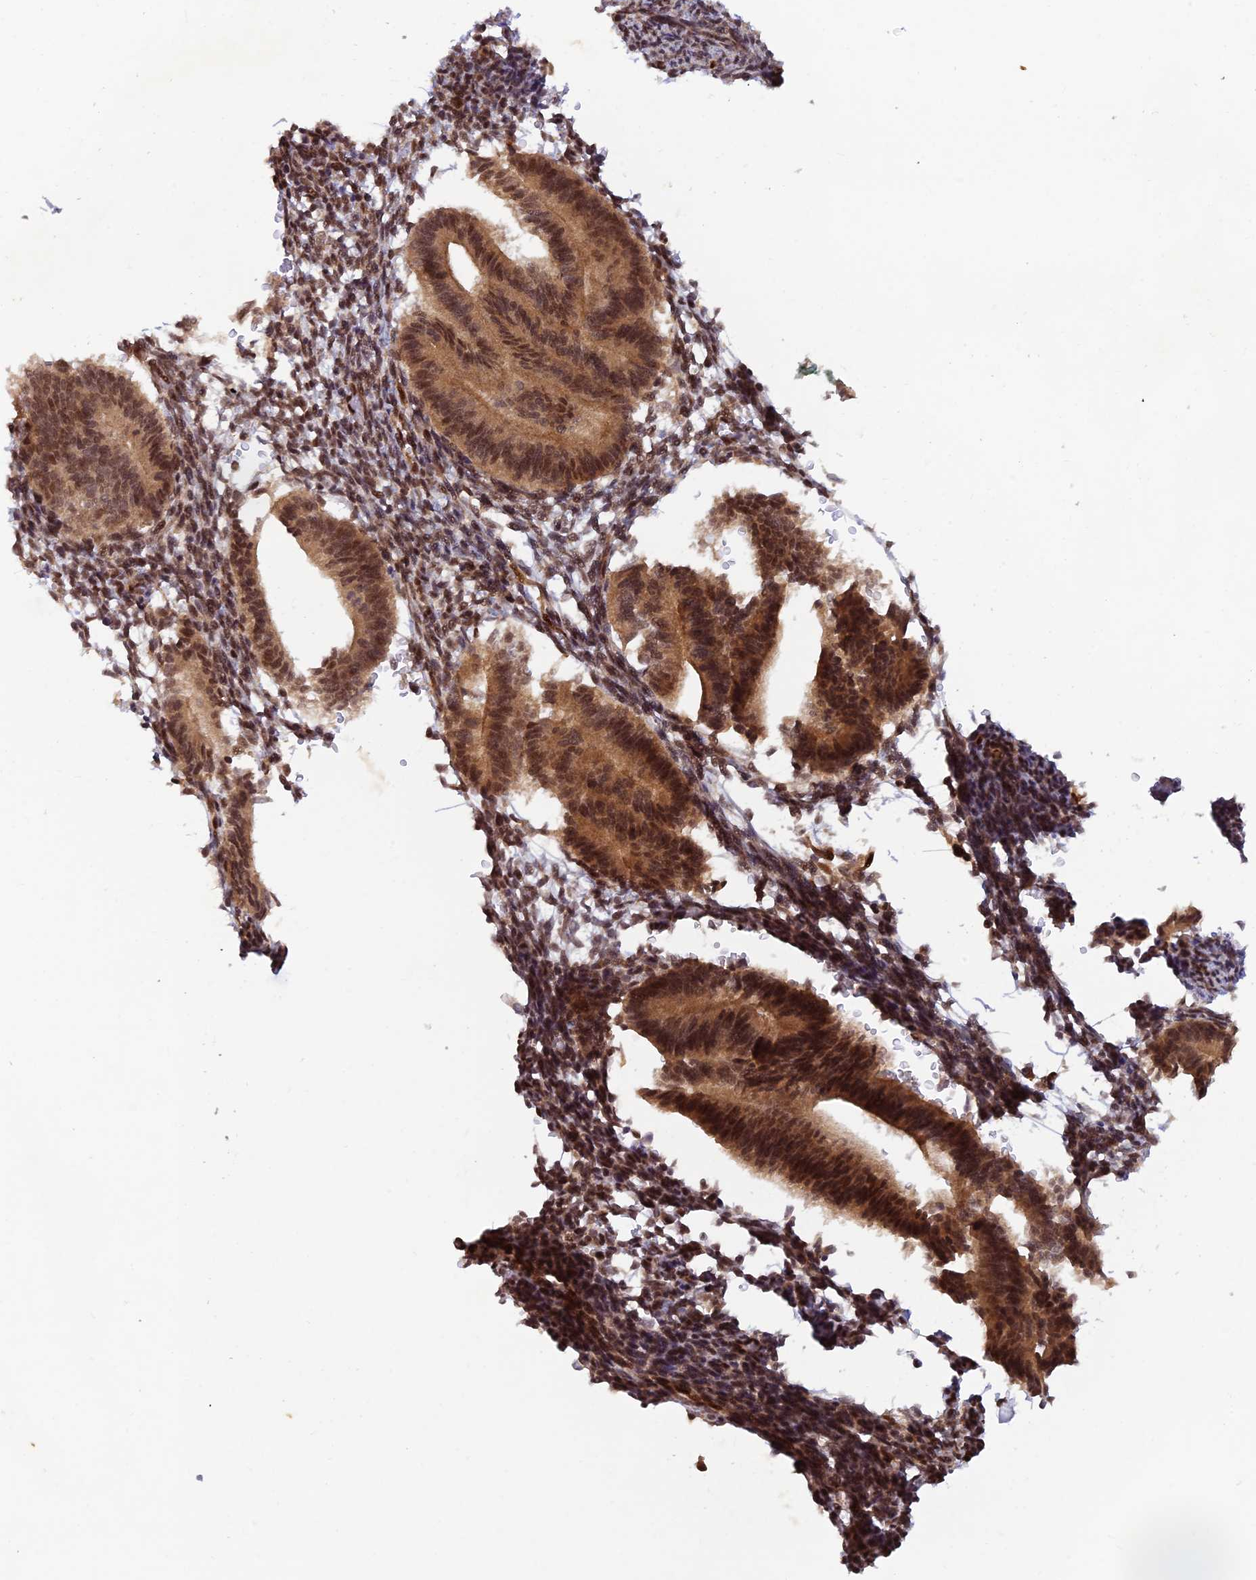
{"staining": {"intensity": "weak", "quantity": "25%-75%", "location": "nuclear"}, "tissue": "endometrium", "cell_type": "Cells in endometrial stroma", "image_type": "normal", "snomed": [{"axis": "morphology", "description": "Normal tissue, NOS"}, {"axis": "topography", "description": "Endometrium"}], "caption": "A photomicrograph of human endometrium stained for a protein shows weak nuclear brown staining in cells in endometrial stroma.", "gene": "ZNF565", "patient": {"sex": "female", "age": 25}}